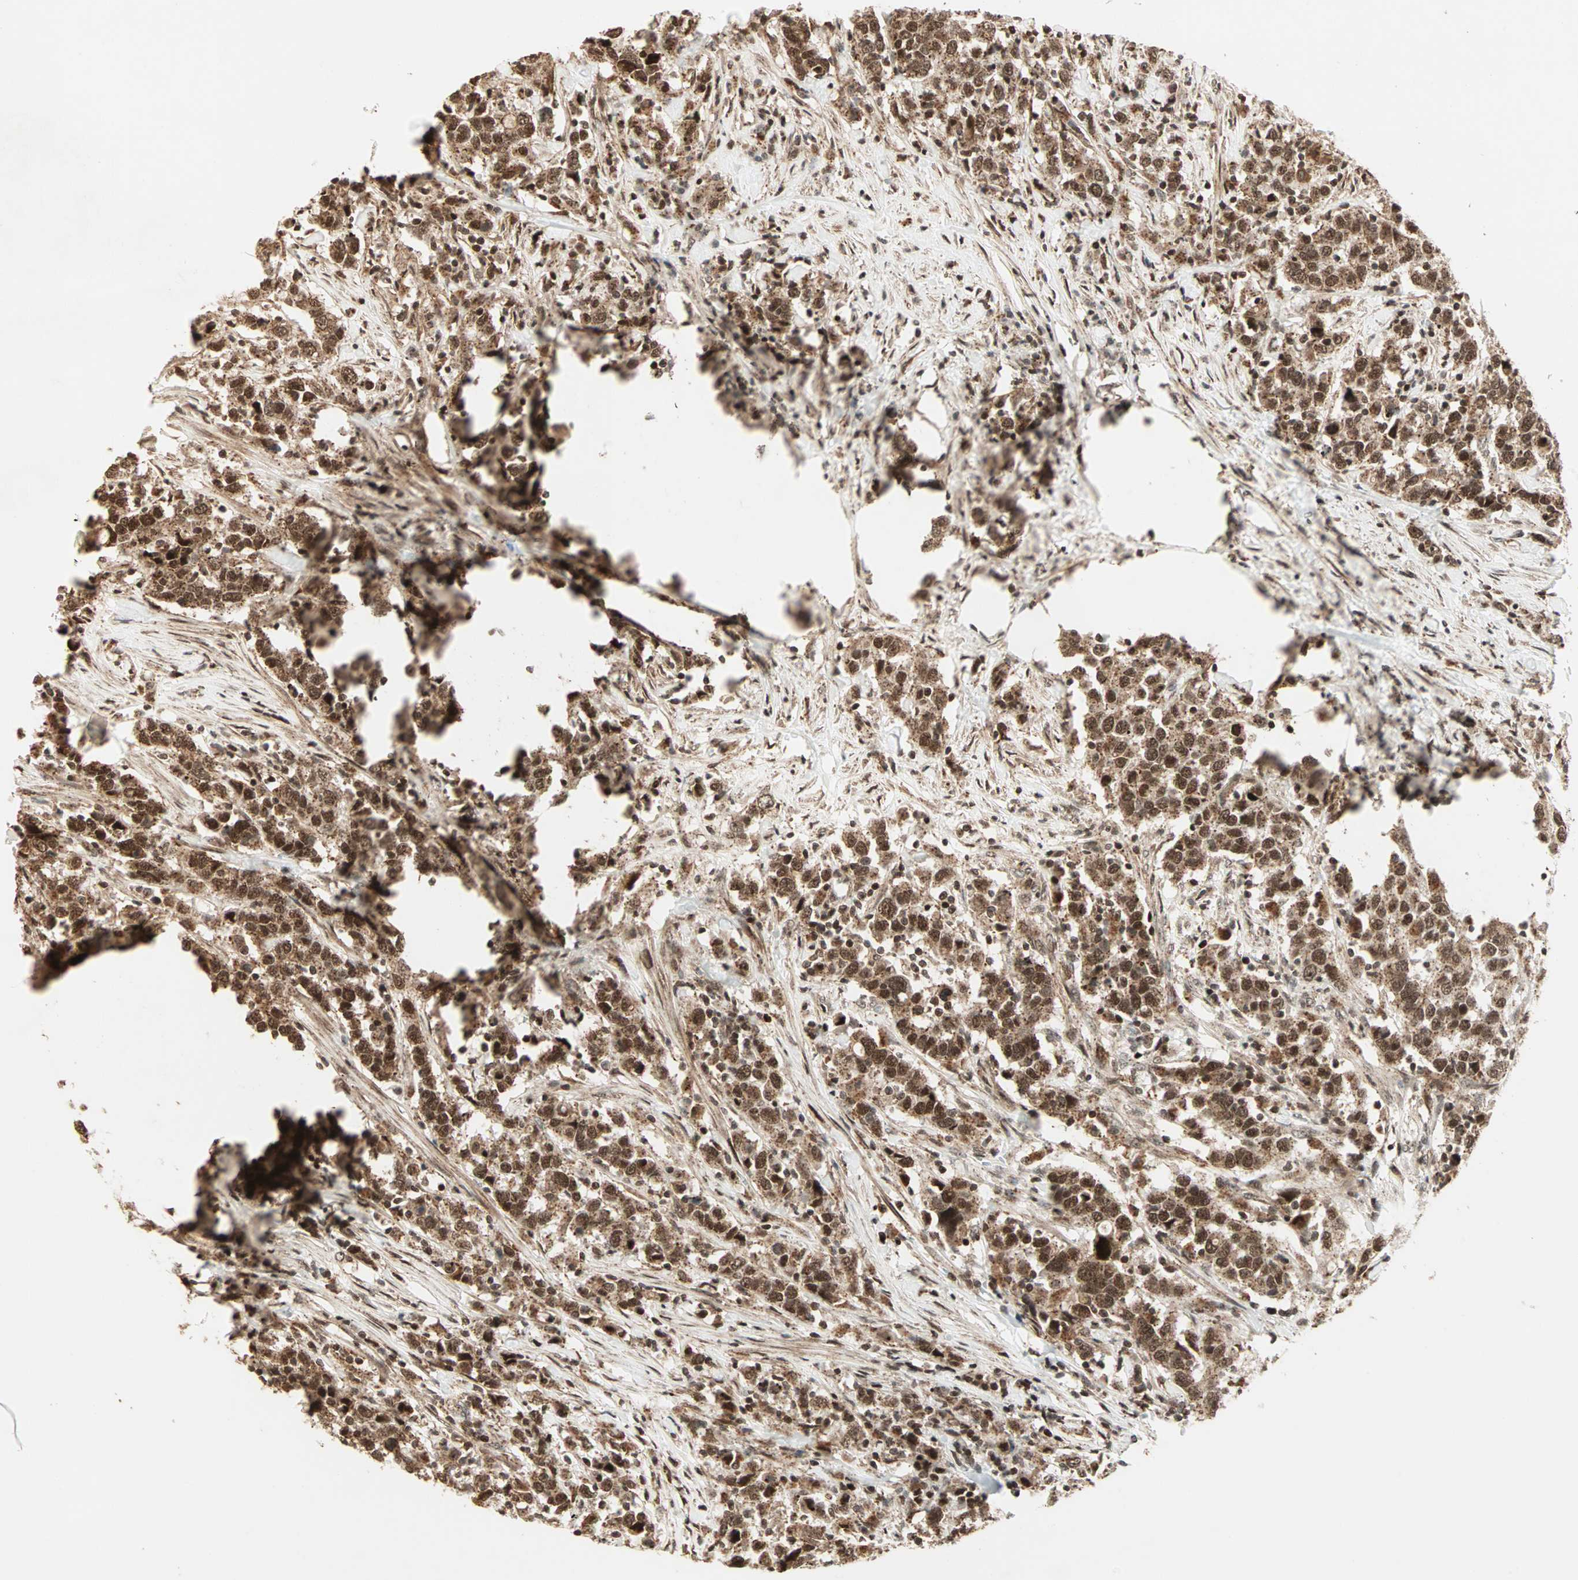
{"staining": {"intensity": "strong", "quantity": ">75%", "location": "cytoplasmic/membranous,nuclear"}, "tissue": "urothelial cancer", "cell_type": "Tumor cells", "image_type": "cancer", "snomed": [{"axis": "morphology", "description": "Urothelial carcinoma, High grade"}, {"axis": "topography", "description": "Urinary bladder"}], "caption": "A brown stain shows strong cytoplasmic/membranous and nuclear positivity of a protein in urothelial cancer tumor cells.", "gene": "ZBED9", "patient": {"sex": "male", "age": 61}}